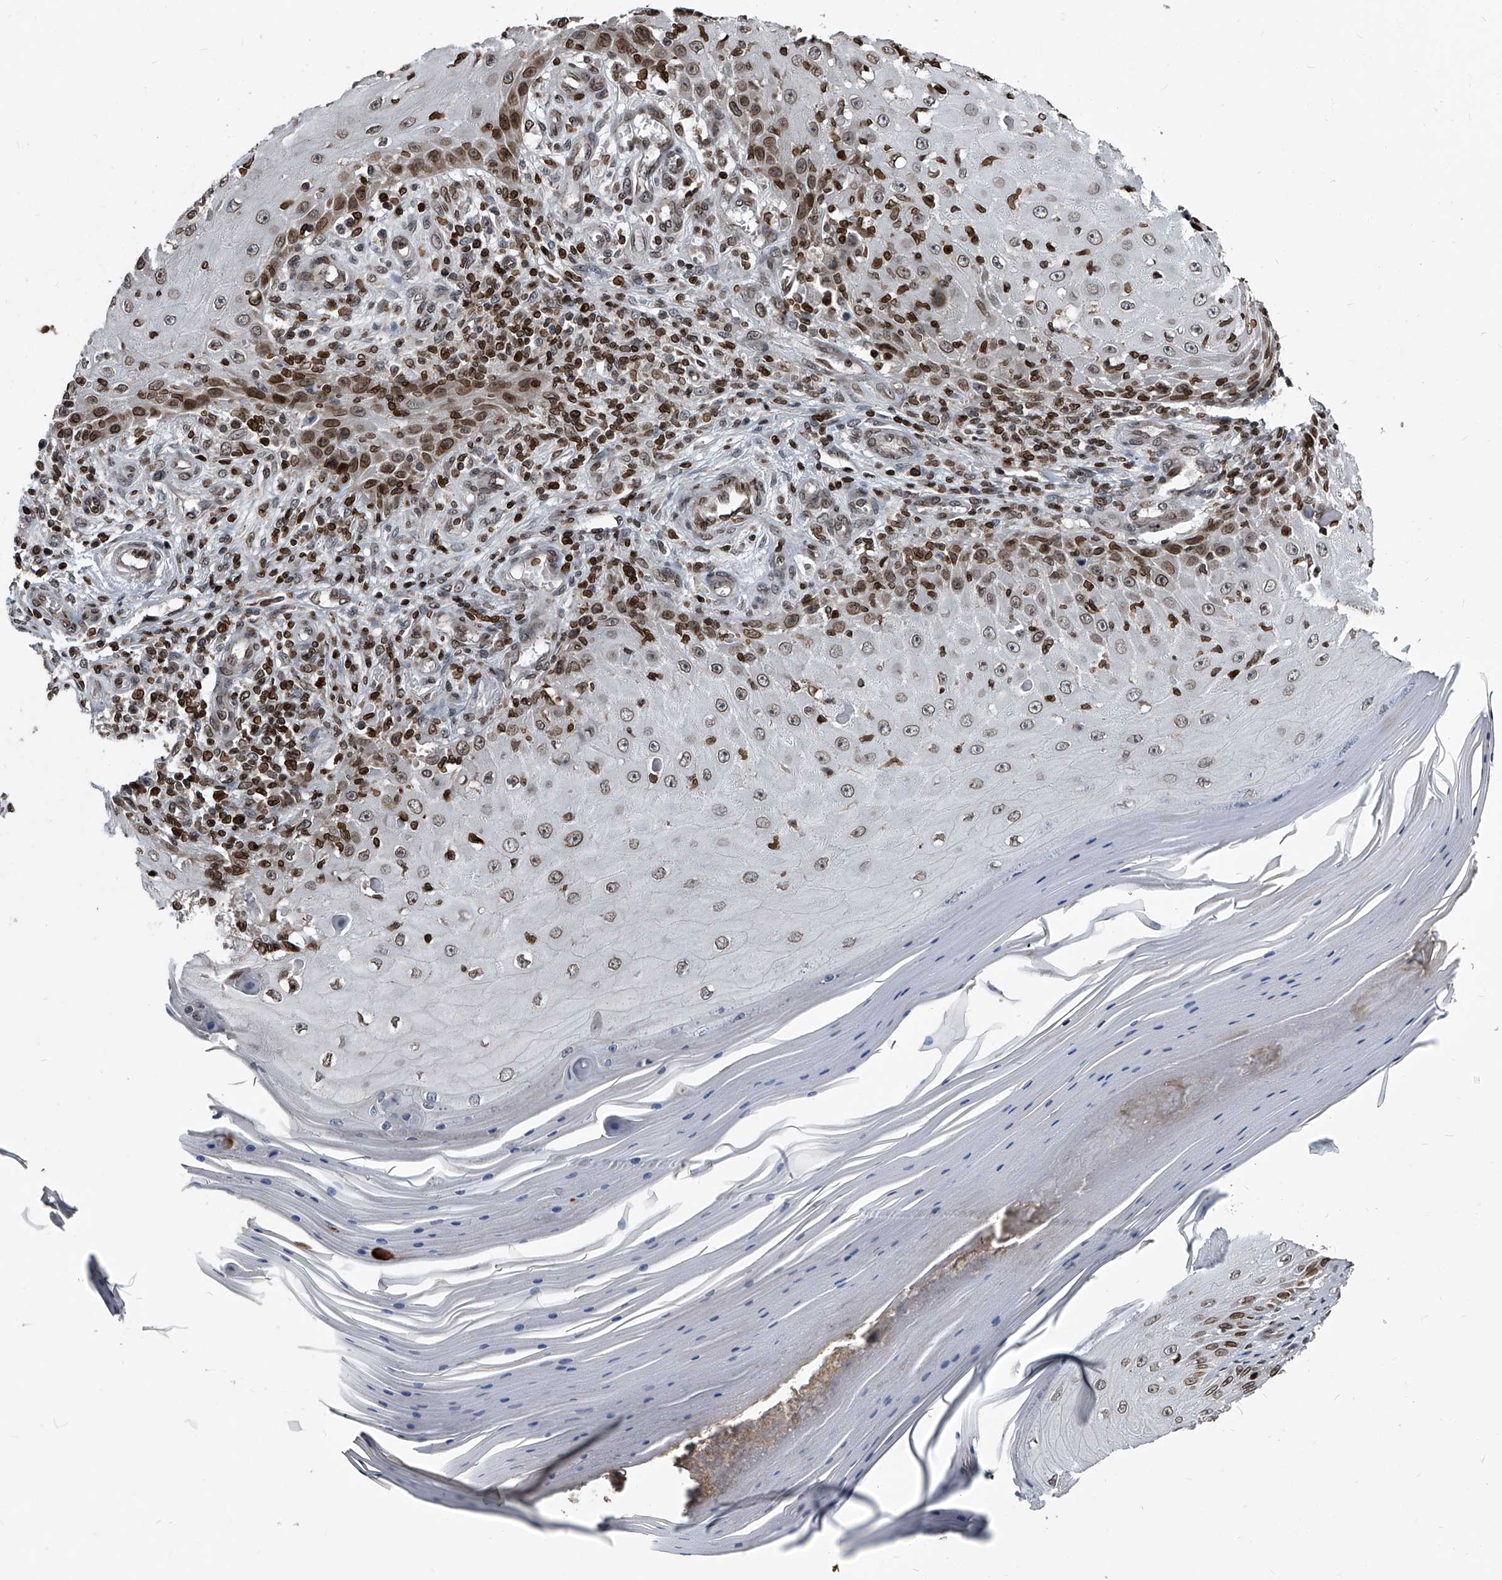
{"staining": {"intensity": "moderate", "quantity": "25%-75%", "location": "cytoplasmic/membranous,nuclear"}, "tissue": "skin cancer", "cell_type": "Tumor cells", "image_type": "cancer", "snomed": [{"axis": "morphology", "description": "Squamous cell carcinoma, NOS"}, {"axis": "topography", "description": "Skin"}], "caption": "Immunohistochemical staining of human skin cancer displays medium levels of moderate cytoplasmic/membranous and nuclear expression in about 25%-75% of tumor cells.", "gene": "PHF20", "patient": {"sex": "female", "age": 73}}